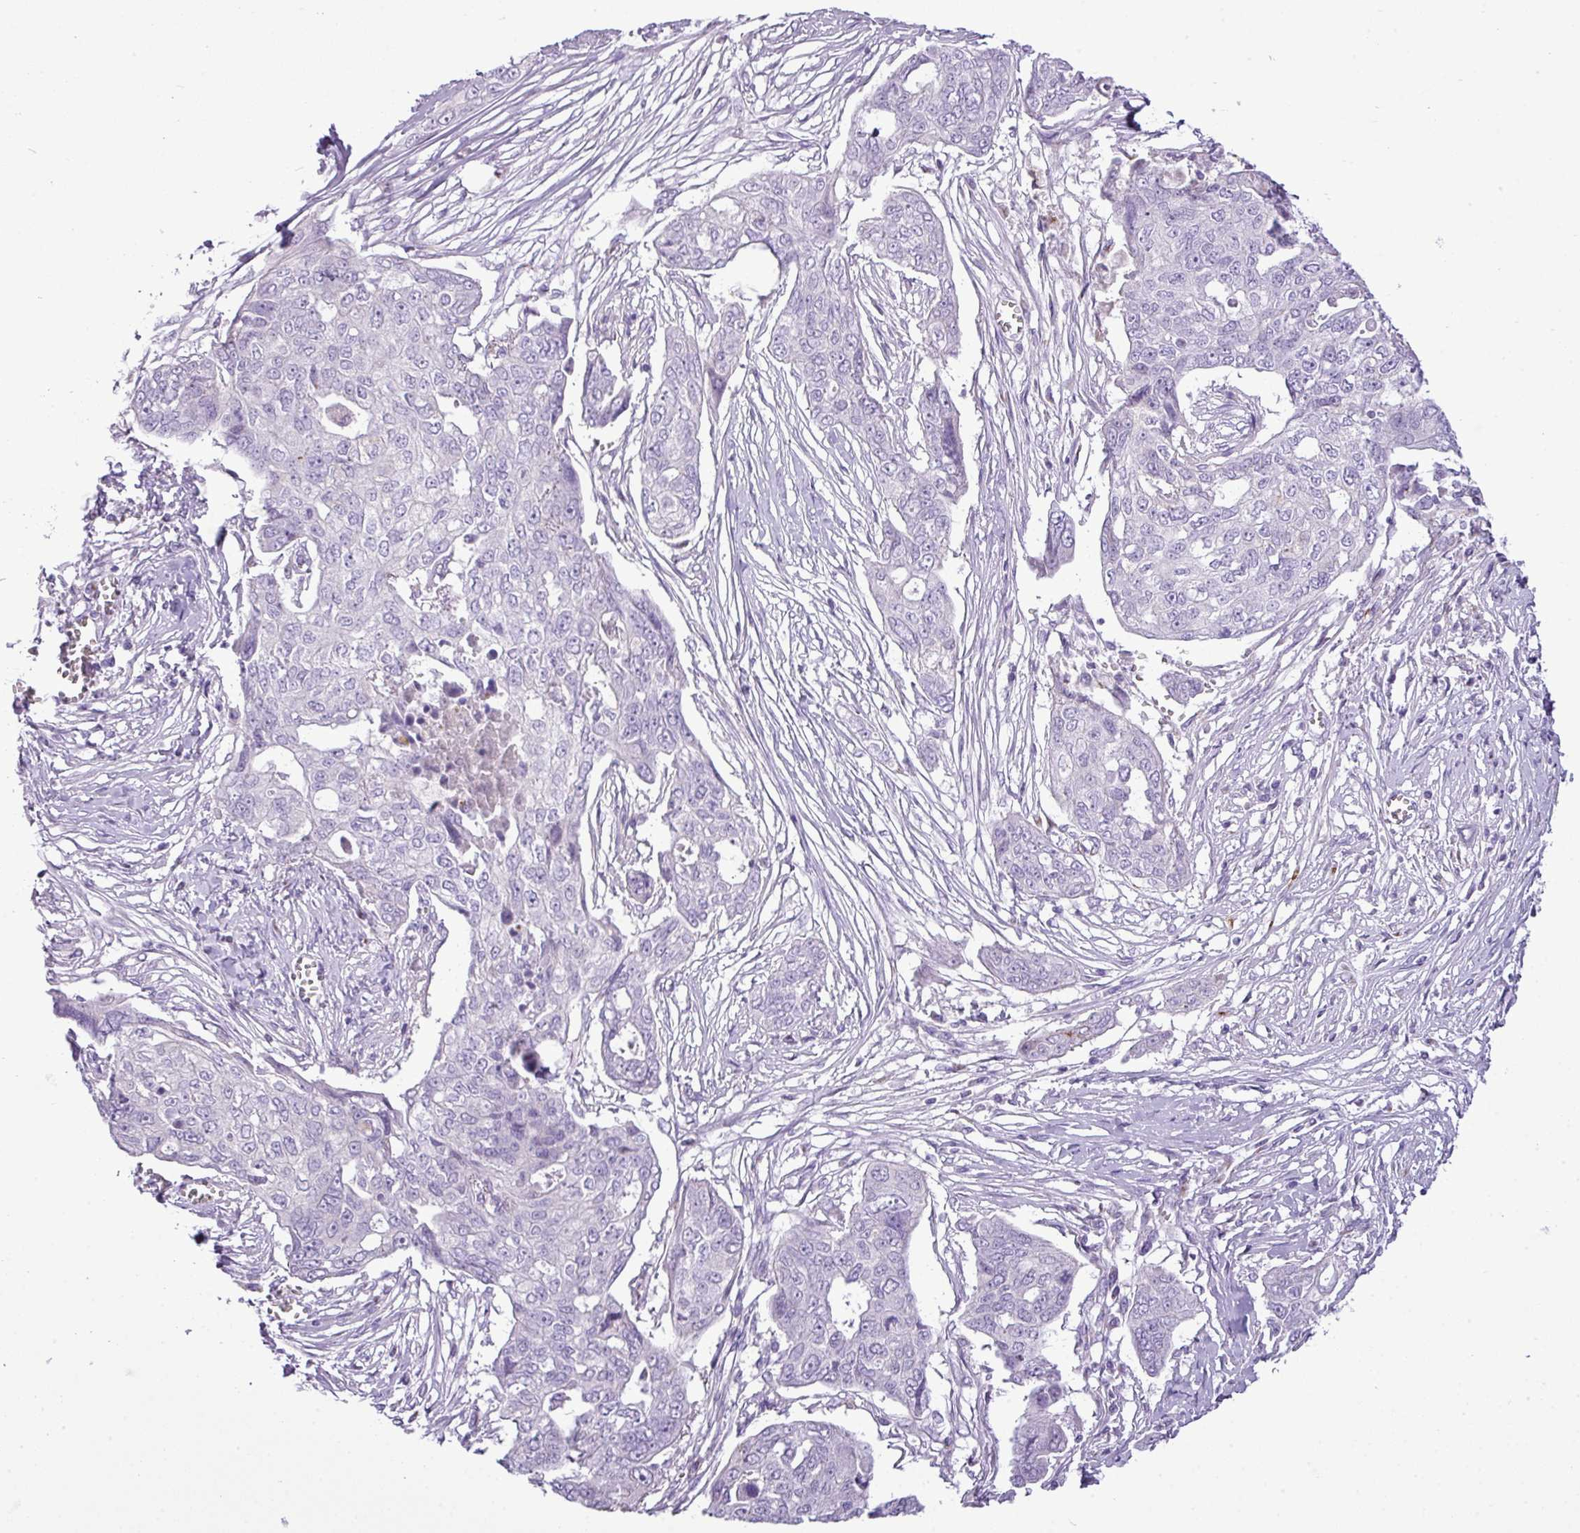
{"staining": {"intensity": "negative", "quantity": "none", "location": "none"}, "tissue": "ovarian cancer", "cell_type": "Tumor cells", "image_type": "cancer", "snomed": [{"axis": "morphology", "description": "Carcinoma, endometroid"}, {"axis": "topography", "description": "Ovary"}], "caption": "Tumor cells are negative for brown protein staining in endometroid carcinoma (ovarian).", "gene": "FAM43A", "patient": {"sex": "female", "age": 70}}